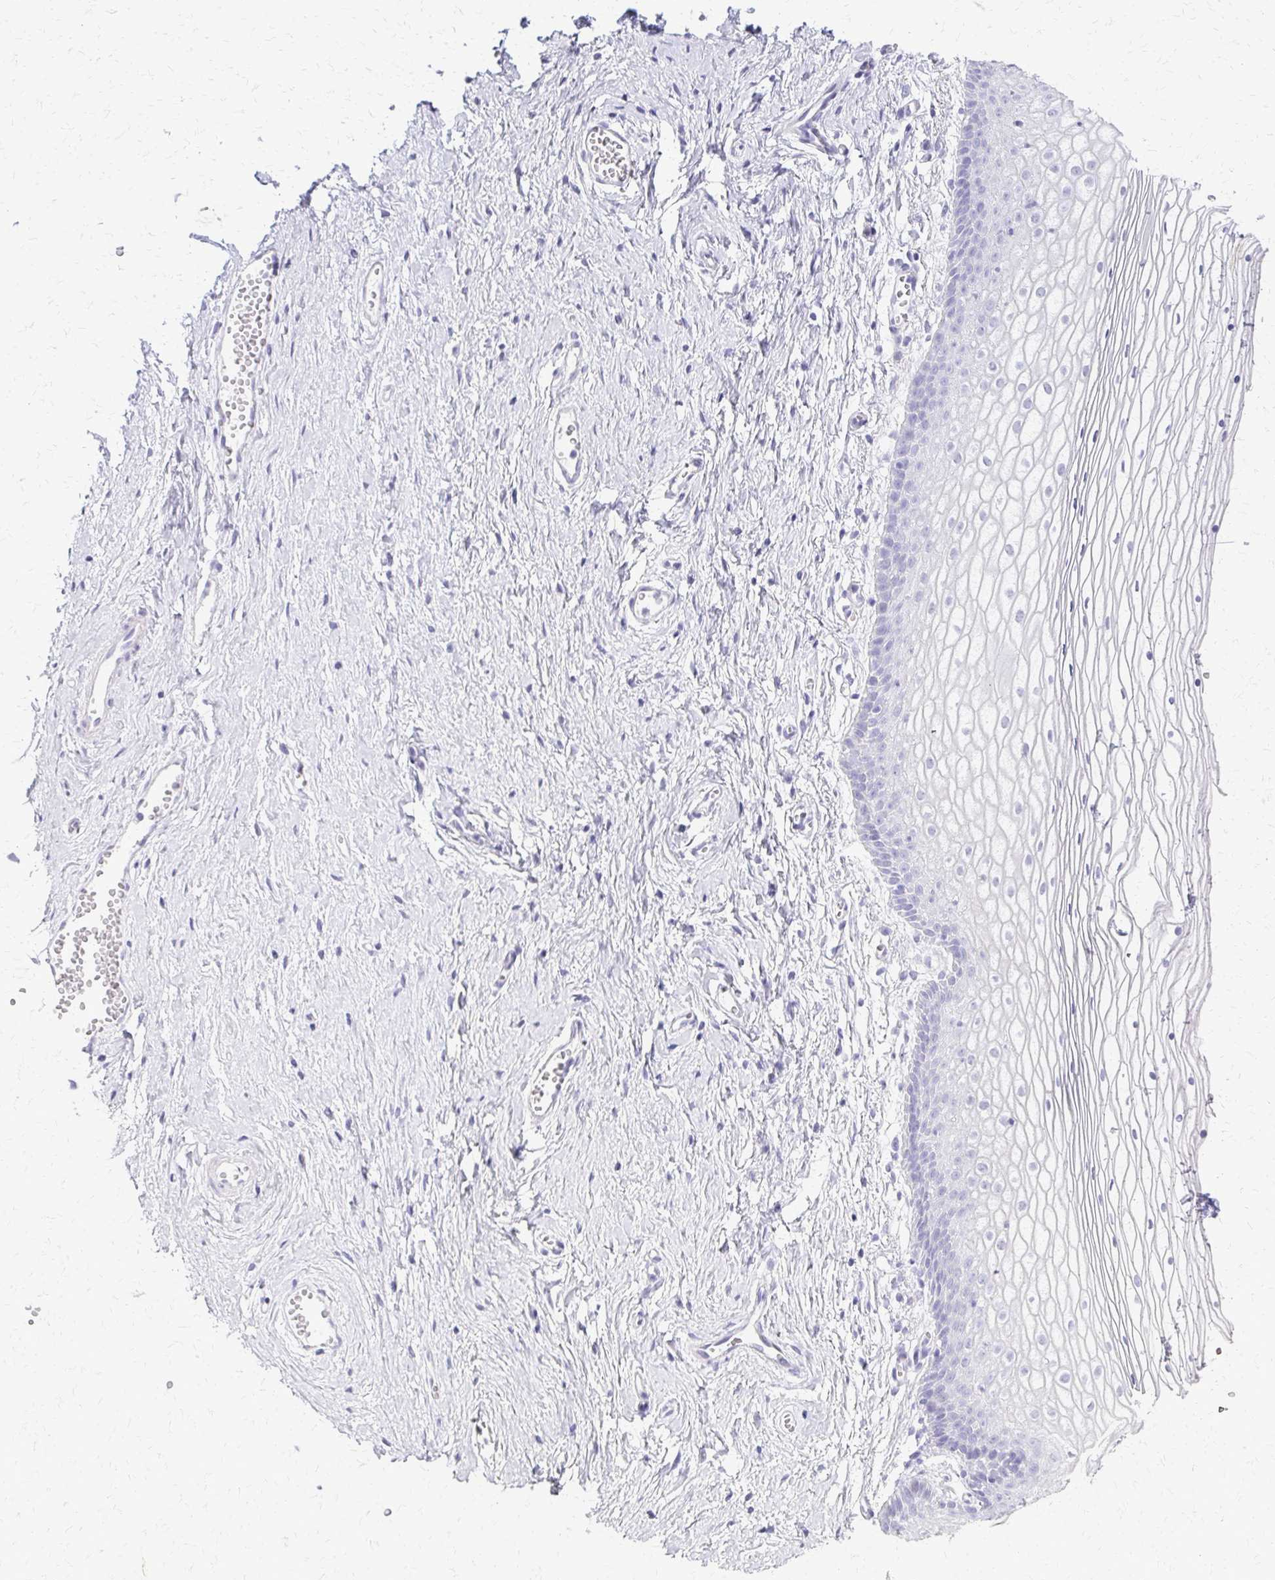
{"staining": {"intensity": "negative", "quantity": "none", "location": "none"}, "tissue": "vagina", "cell_type": "Squamous epithelial cells", "image_type": "normal", "snomed": [{"axis": "morphology", "description": "Normal tissue, NOS"}, {"axis": "topography", "description": "Vagina"}], "caption": "This micrograph is of benign vagina stained with immunohistochemistry (IHC) to label a protein in brown with the nuclei are counter-stained blue. There is no positivity in squamous epithelial cells.", "gene": "FAM162B", "patient": {"sex": "female", "age": 56}}